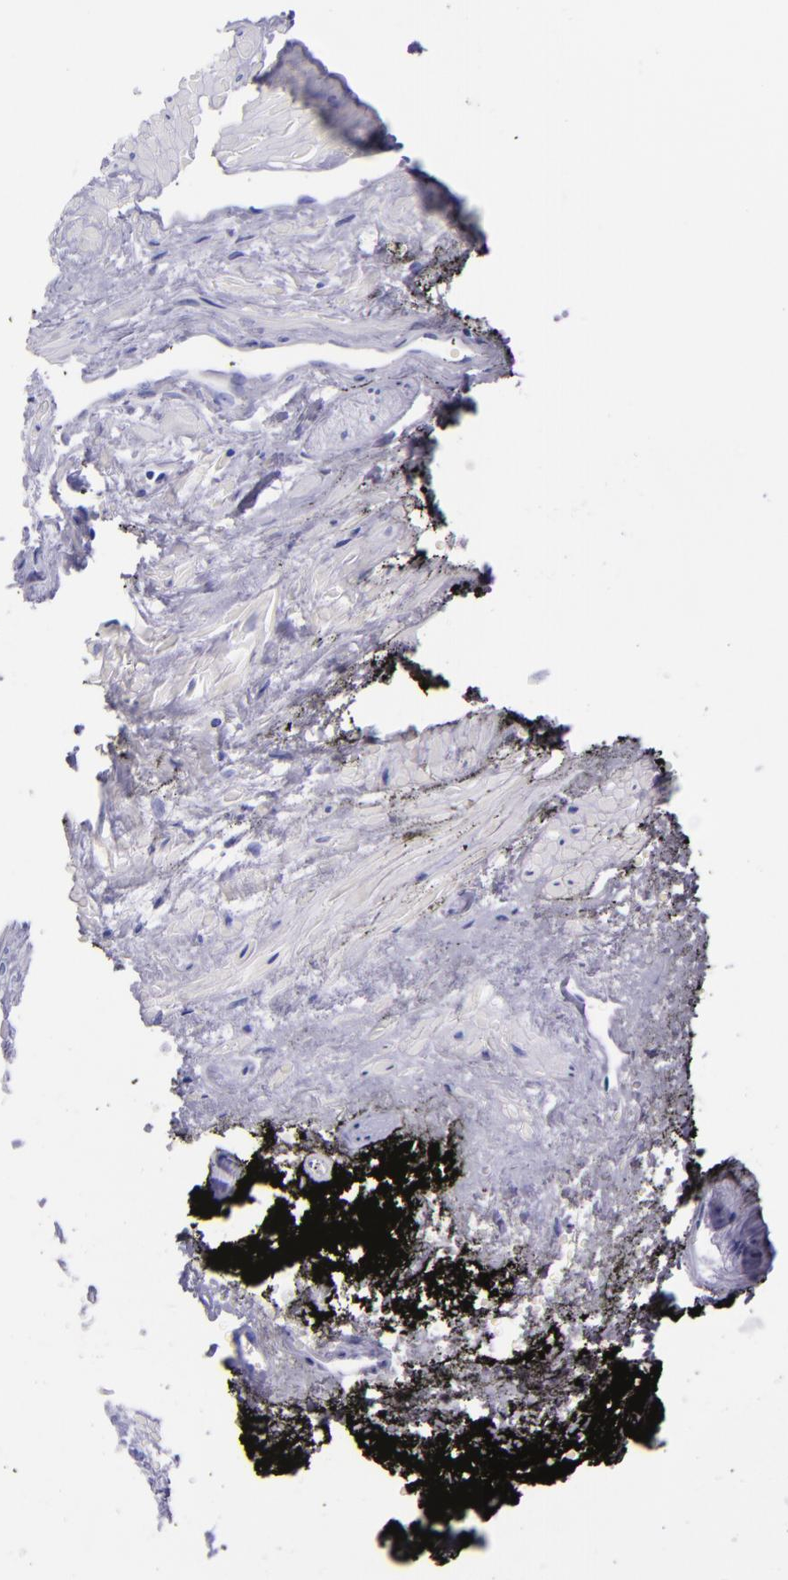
{"staining": {"intensity": "strong", "quantity": "<25%", "location": "cytoplasmic/membranous"}, "tissue": "prostate cancer", "cell_type": "Tumor cells", "image_type": "cancer", "snomed": [{"axis": "morphology", "description": "Adenocarcinoma, High grade"}, {"axis": "topography", "description": "Prostate"}], "caption": "Immunohistochemistry (IHC) histopathology image of human adenocarcinoma (high-grade) (prostate) stained for a protein (brown), which demonstrates medium levels of strong cytoplasmic/membranous expression in approximately <25% of tumor cells.", "gene": "SFTPA2", "patient": {"sex": "male", "age": 56}}